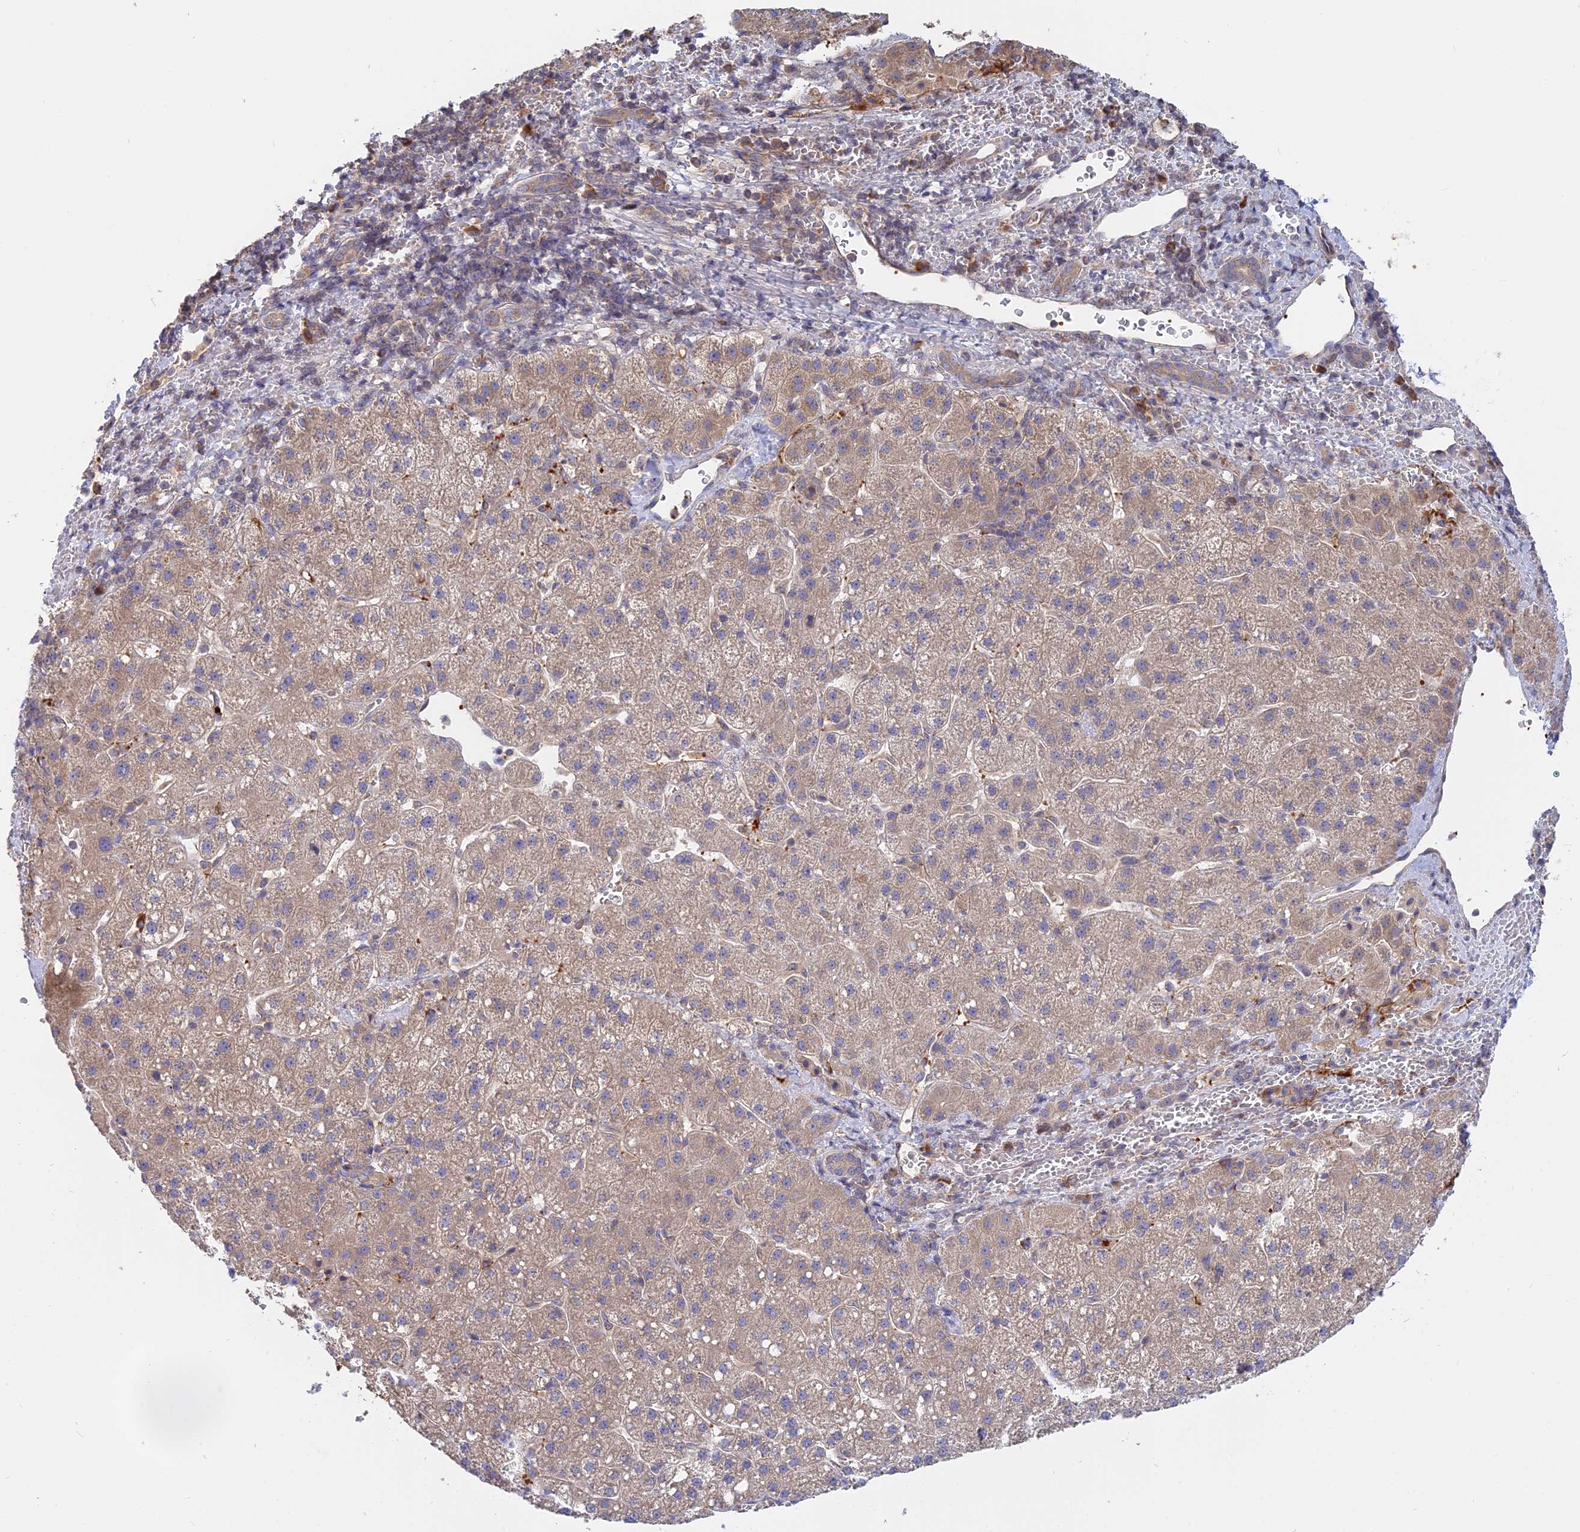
{"staining": {"intensity": "weak", "quantity": "25%-75%", "location": "cytoplasmic/membranous"}, "tissue": "liver cancer", "cell_type": "Tumor cells", "image_type": "cancer", "snomed": [{"axis": "morphology", "description": "Carcinoma, Hepatocellular, NOS"}, {"axis": "topography", "description": "Liver"}], "caption": "Weak cytoplasmic/membranous positivity for a protein is appreciated in approximately 25%-75% of tumor cells of liver cancer using immunohistochemistry.", "gene": "IL21R", "patient": {"sex": "male", "age": 57}}